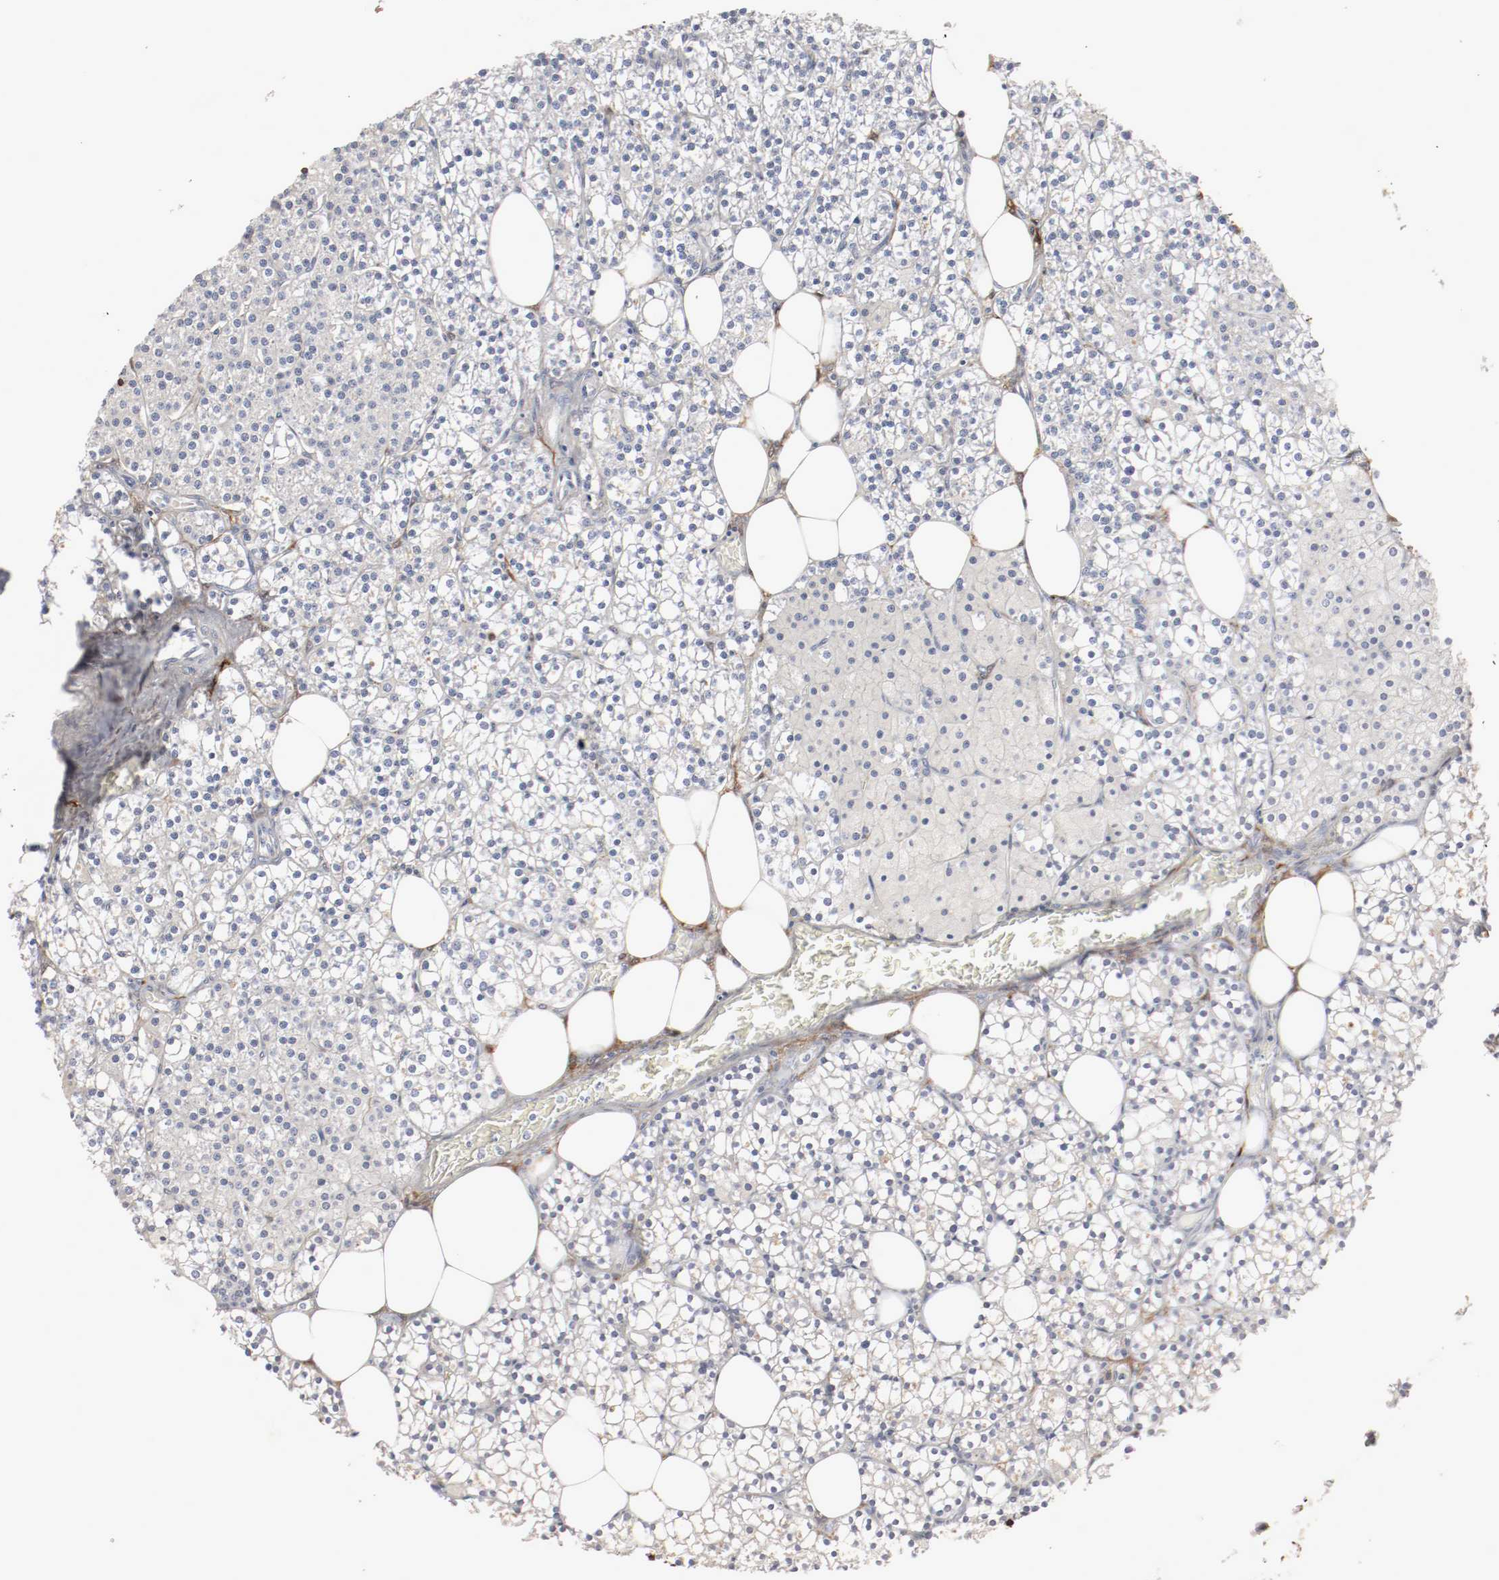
{"staining": {"intensity": "negative", "quantity": "none", "location": "none"}, "tissue": "parathyroid gland", "cell_type": "Glandular cells", "image_type": "normal", "snomed": [{"axis": "morphology", "description": "Normal tissue, NOS"}, {"axis": "topography", "description": "Parathyroid gland"}], "caption": "Immunohistochemical staining of benign human parathyroid gland reveals no significant expression in glandular cells. (Stains: DAB (3,3'-diaminobenzidine) IHC with hematoxylin counter stain, Microscopy: brightfield microscopy at high magnification).", "gene": "WASL", "patient": {"sex": "female", "age": 63}}